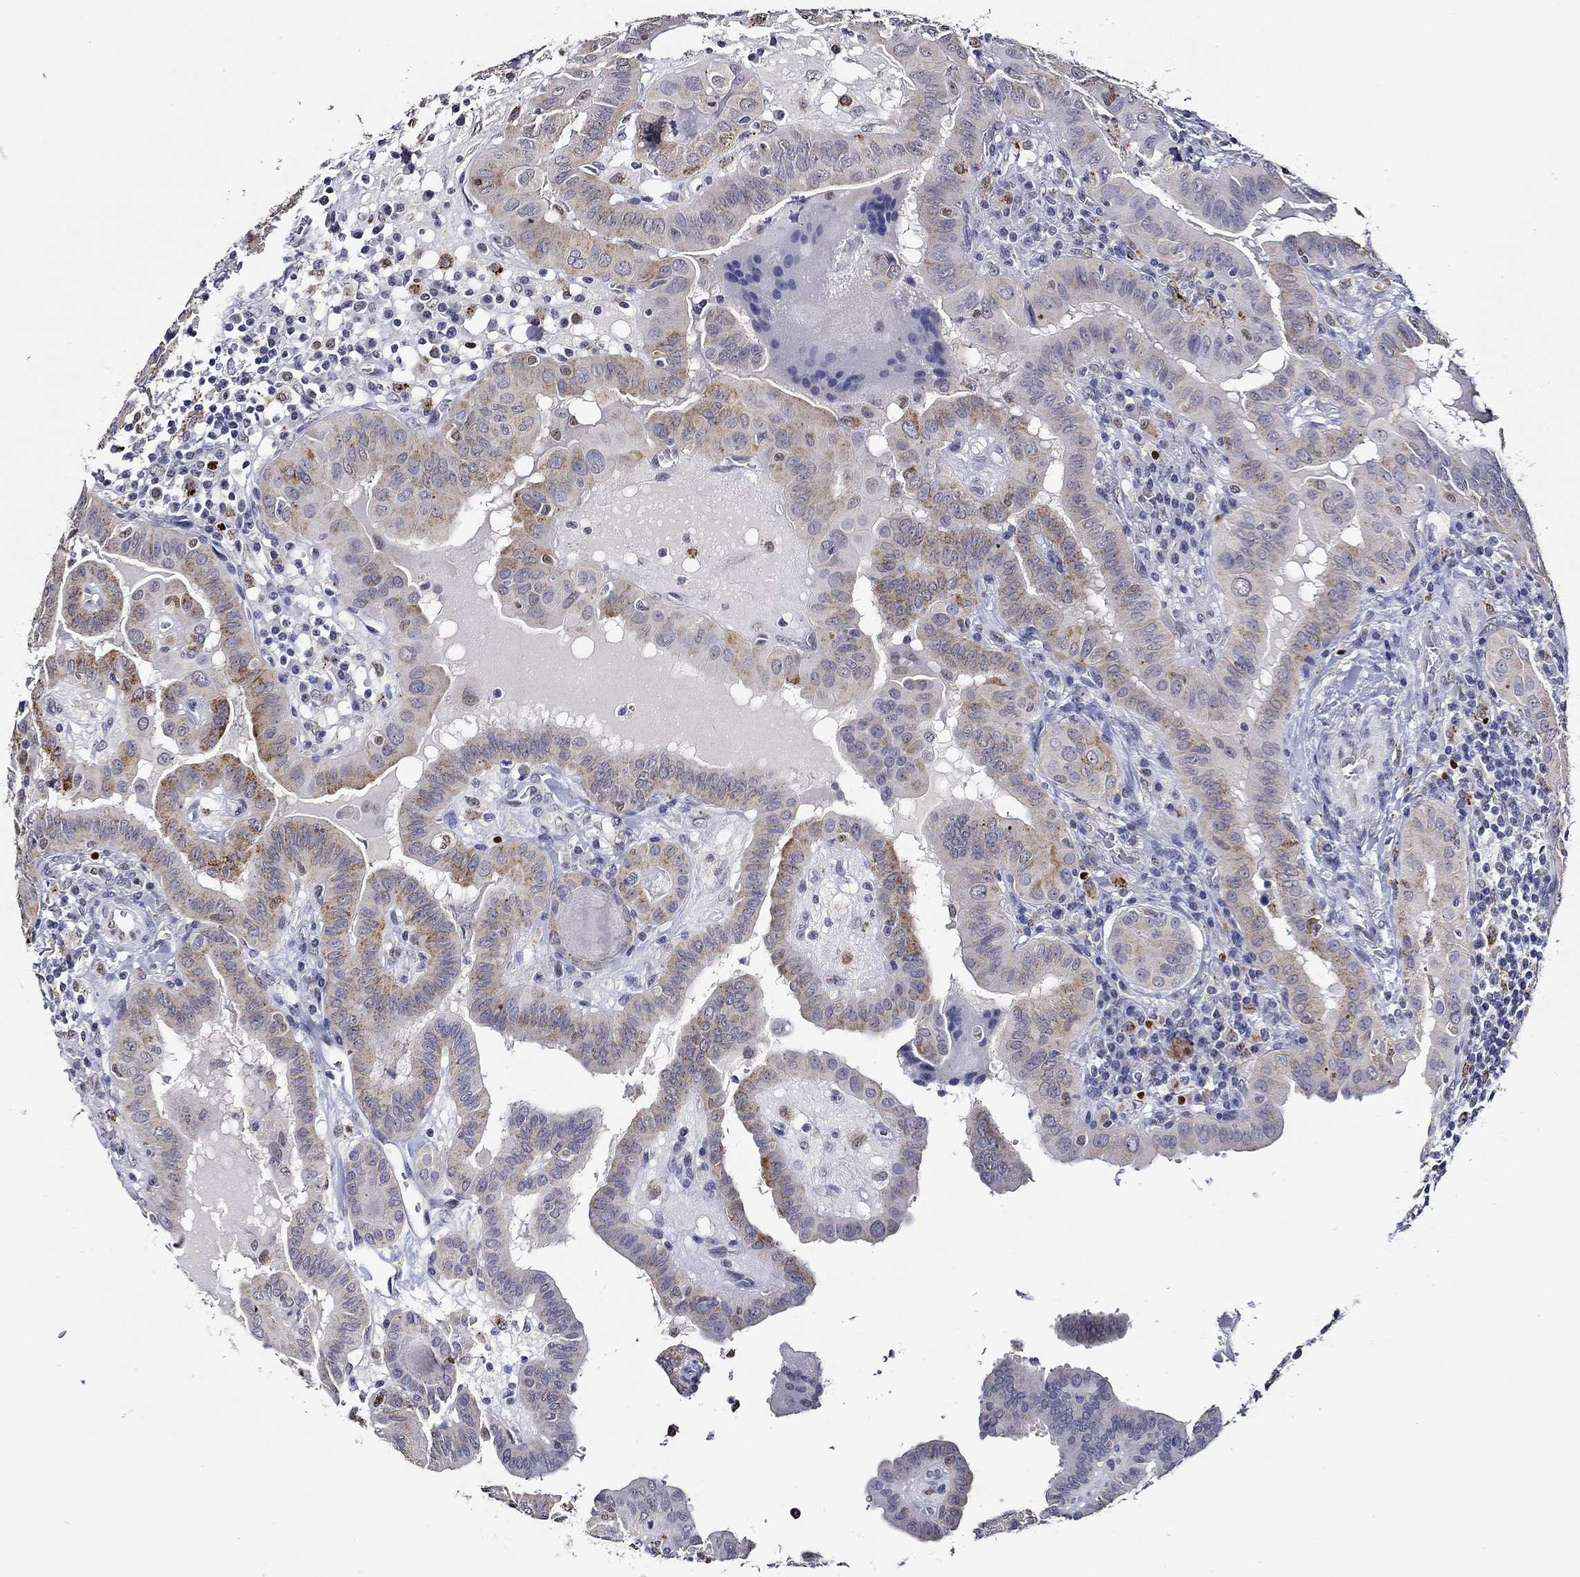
{"staining": {"intensity": "moderate", "quantity": "<25%", "location": "cytoplasmic/membranous"}, "tissue": "thyroid cancer", "cell_type": "Tumor cells", "image_type": "cancer", "snomed": [{"axis": "morphology", "description": "Papillary adenocarcinoma, NOS"}, {"axis": "topography", "description": "Thyroid gland"}], "caption": "Immunohistochemistry photomicrograph of neoplastic tissue: human thyroid cancer (papillary adenocarcinoma) stained using IHC displays low levels of moderate protein expression localized specifically in the cytoplasmic/membranous of tumor cells, appearing as a cytoplasmic/membranous brown color.", "gene": "GATA2", "patient": {"sex": "female", "age": 37}}